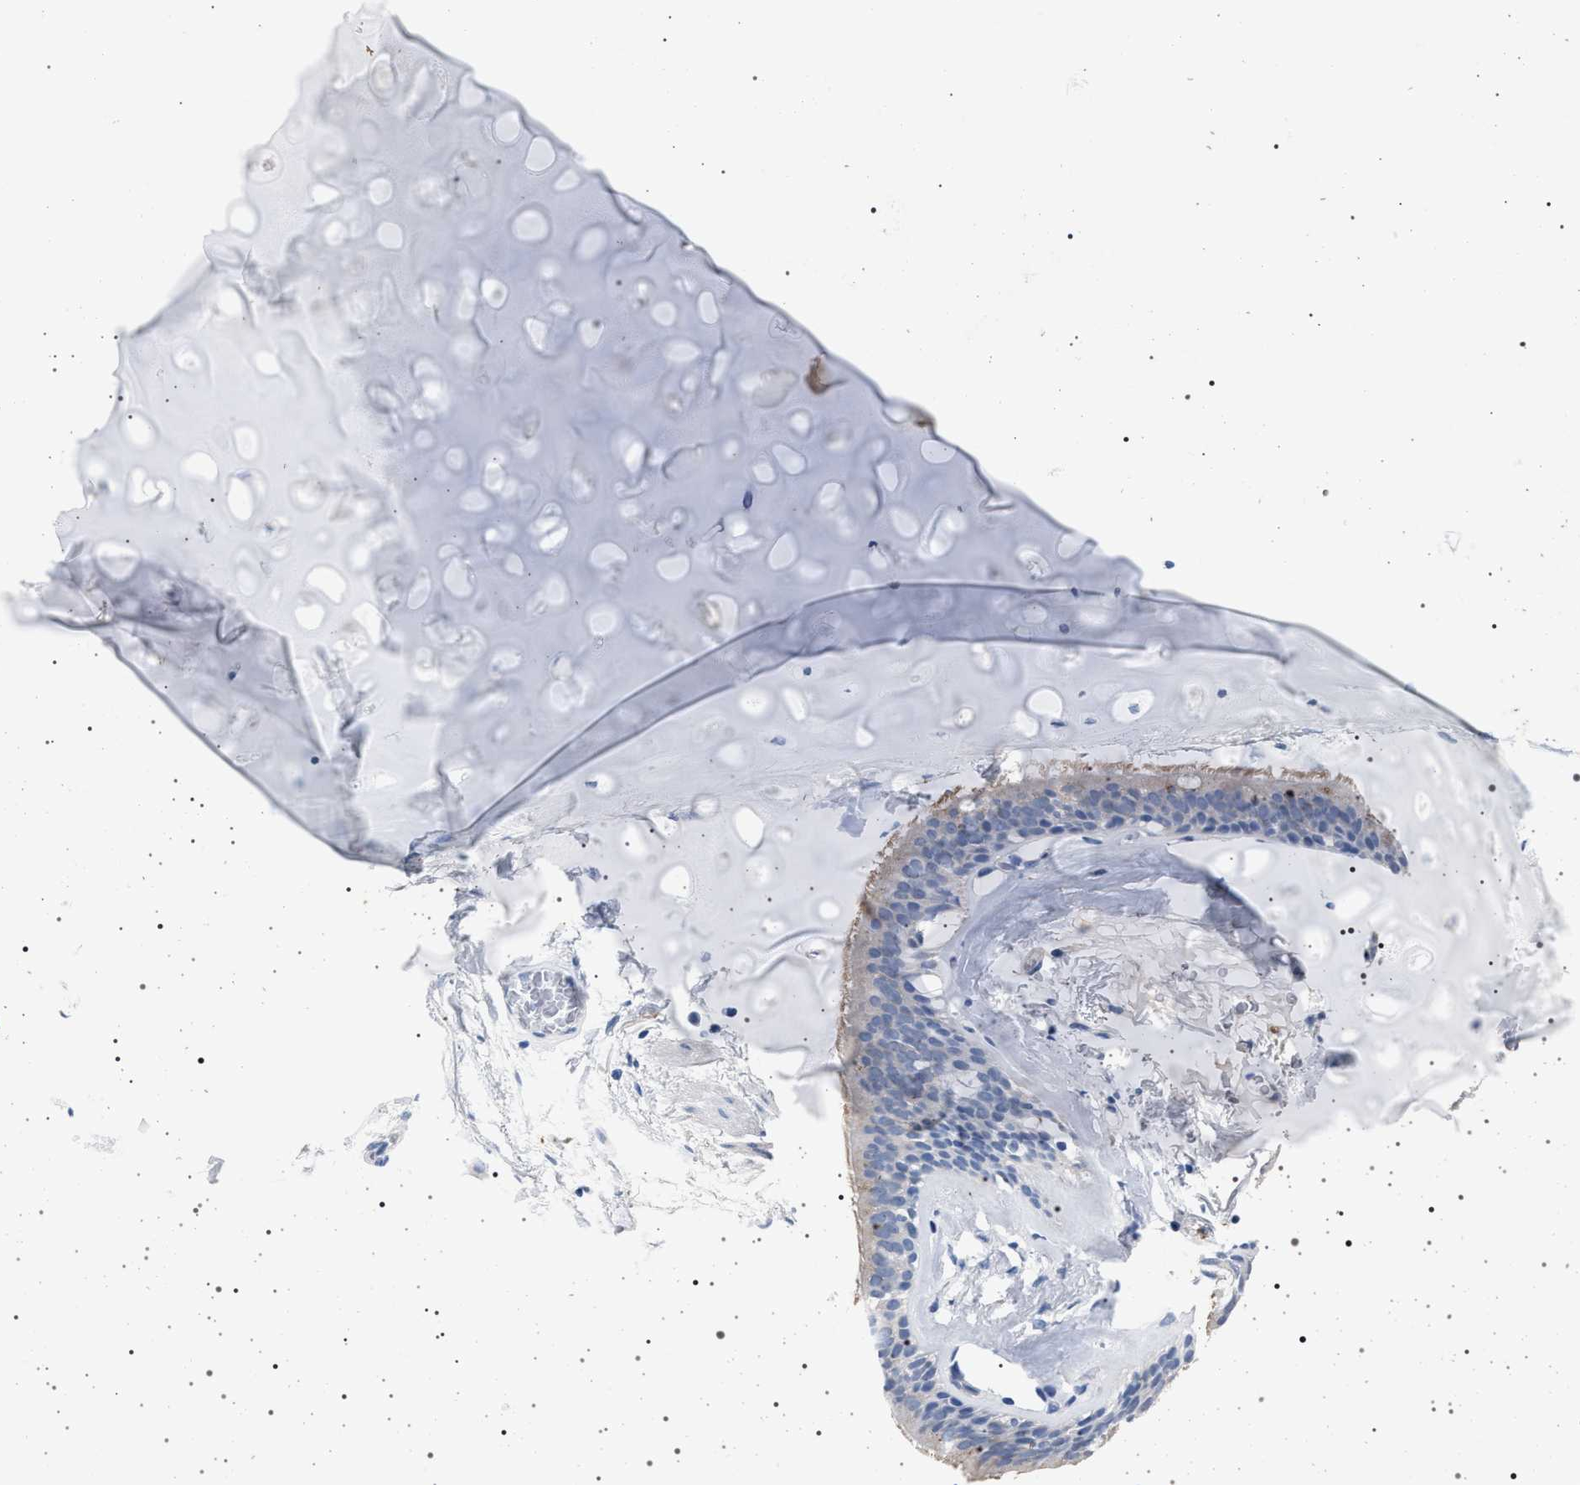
{"staining": {"intensity": "negative", "quantity": "none", "location": "none"}, "tissue": "bronchus", "cell_type": "Respiratory epithelial cells", "image_type": "normal", "snomed": [{"axis": "morphology", "description": "Normal tissue, NOS"}, {"axis": "topography", "description": "Cartilage tissue"}], "caption": "An image of bronchus stained for a protein exhibits no brown staining in respiratory epithelial cells. (Immunohistochemistry (ihc), brightfield microscopy, high magnification).", "gene": "NAT9", "patient": {"sex": "female", "age": 63}}